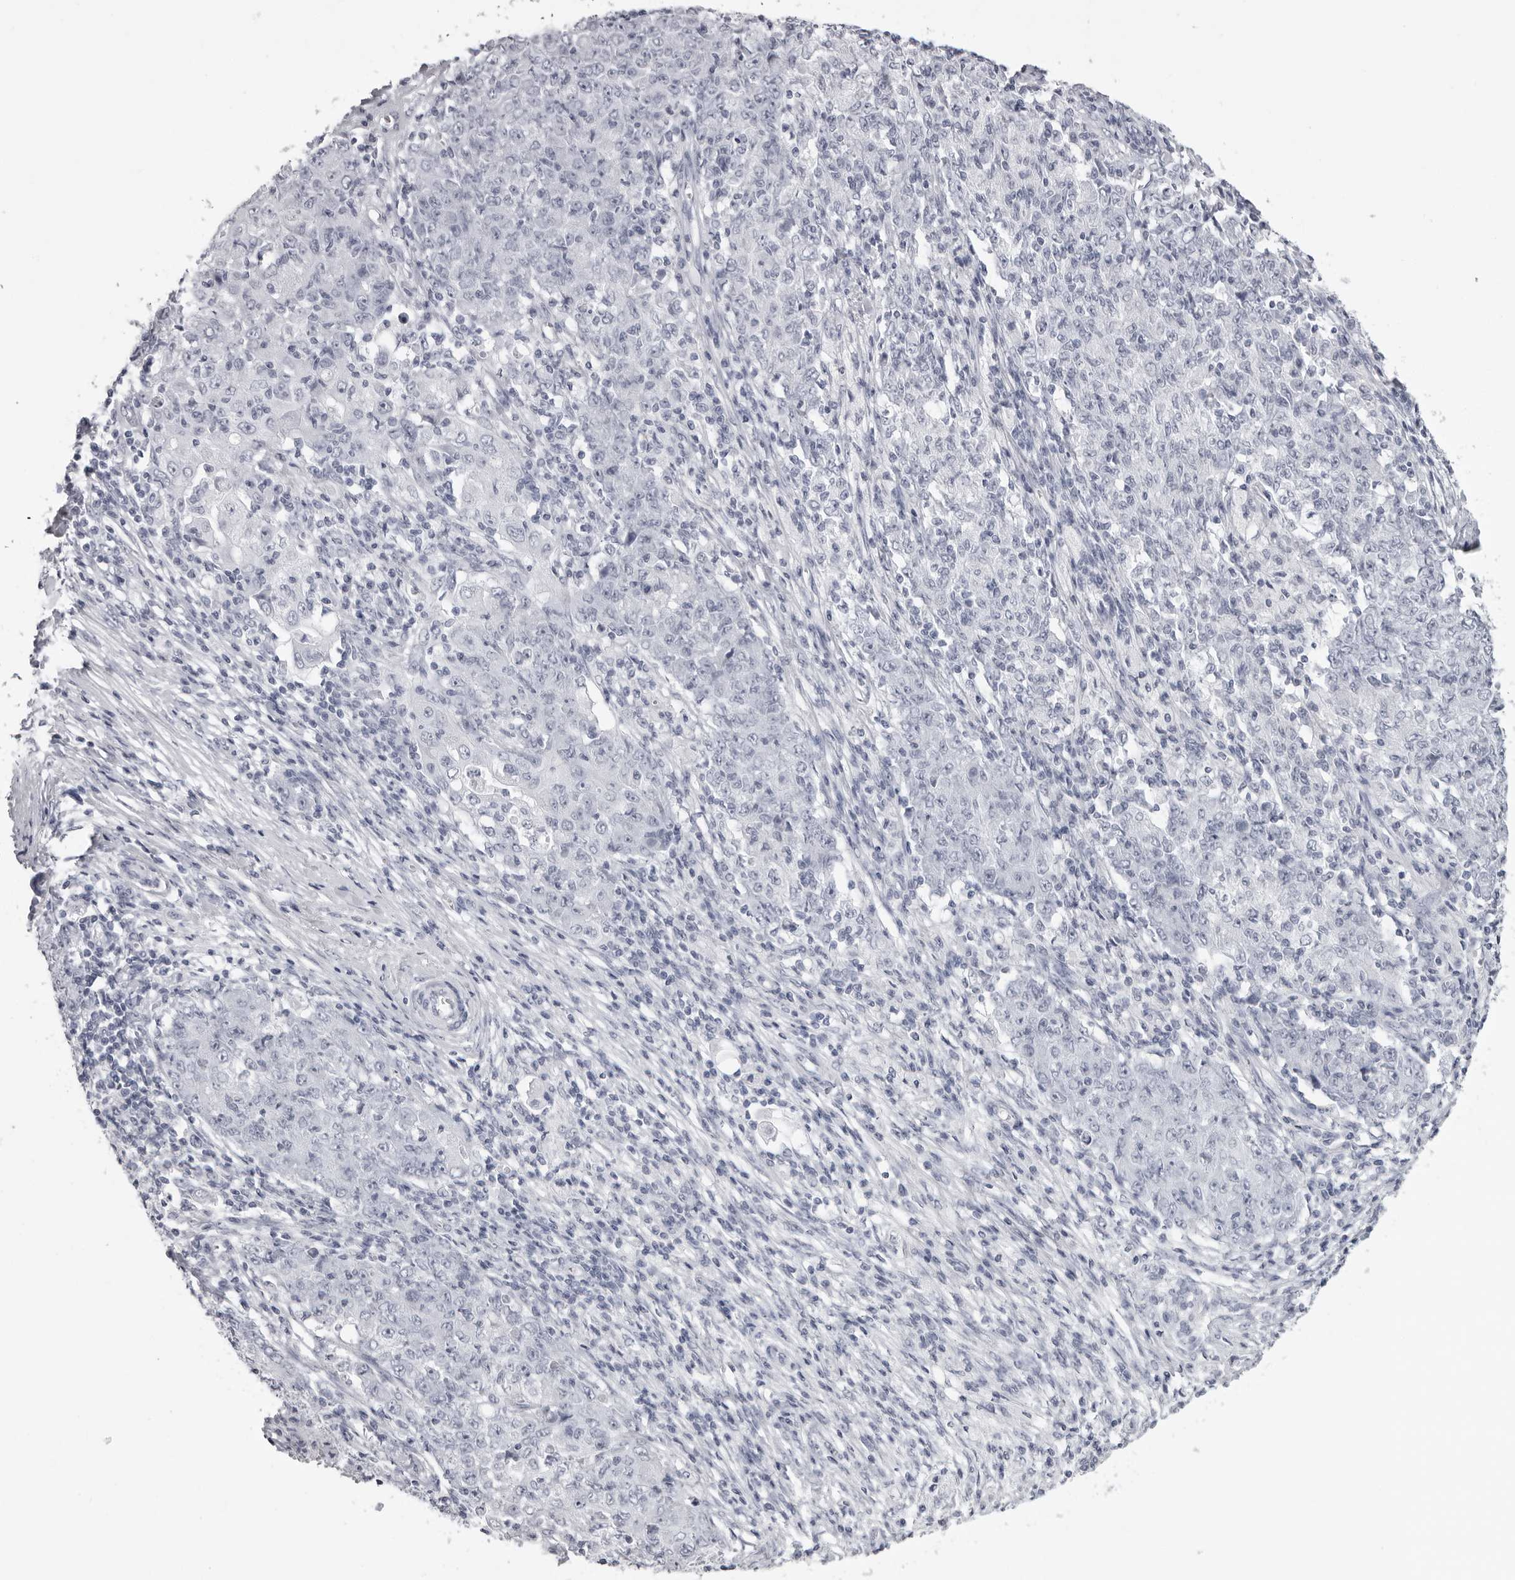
{"staining": {"intensity": "negative", "quantity": "none", "location": "none"}, "tissue": "ovarian cancer", "cell_type": "Tumor cells", "image_type": "cancer", "snomed": [{"axis": "morphology", "description": "Carcinoma, endometroid"}, {"axis": "topography", "description": "Ovary"}], "caption": "Ovarian cancer (endometroid carcinoma) stained for a protein using immunohistochemistry (IHC) displays no staining tumor cells.", "gene": "DNALI1", "patient": {"sex": "female", "age": 42}}